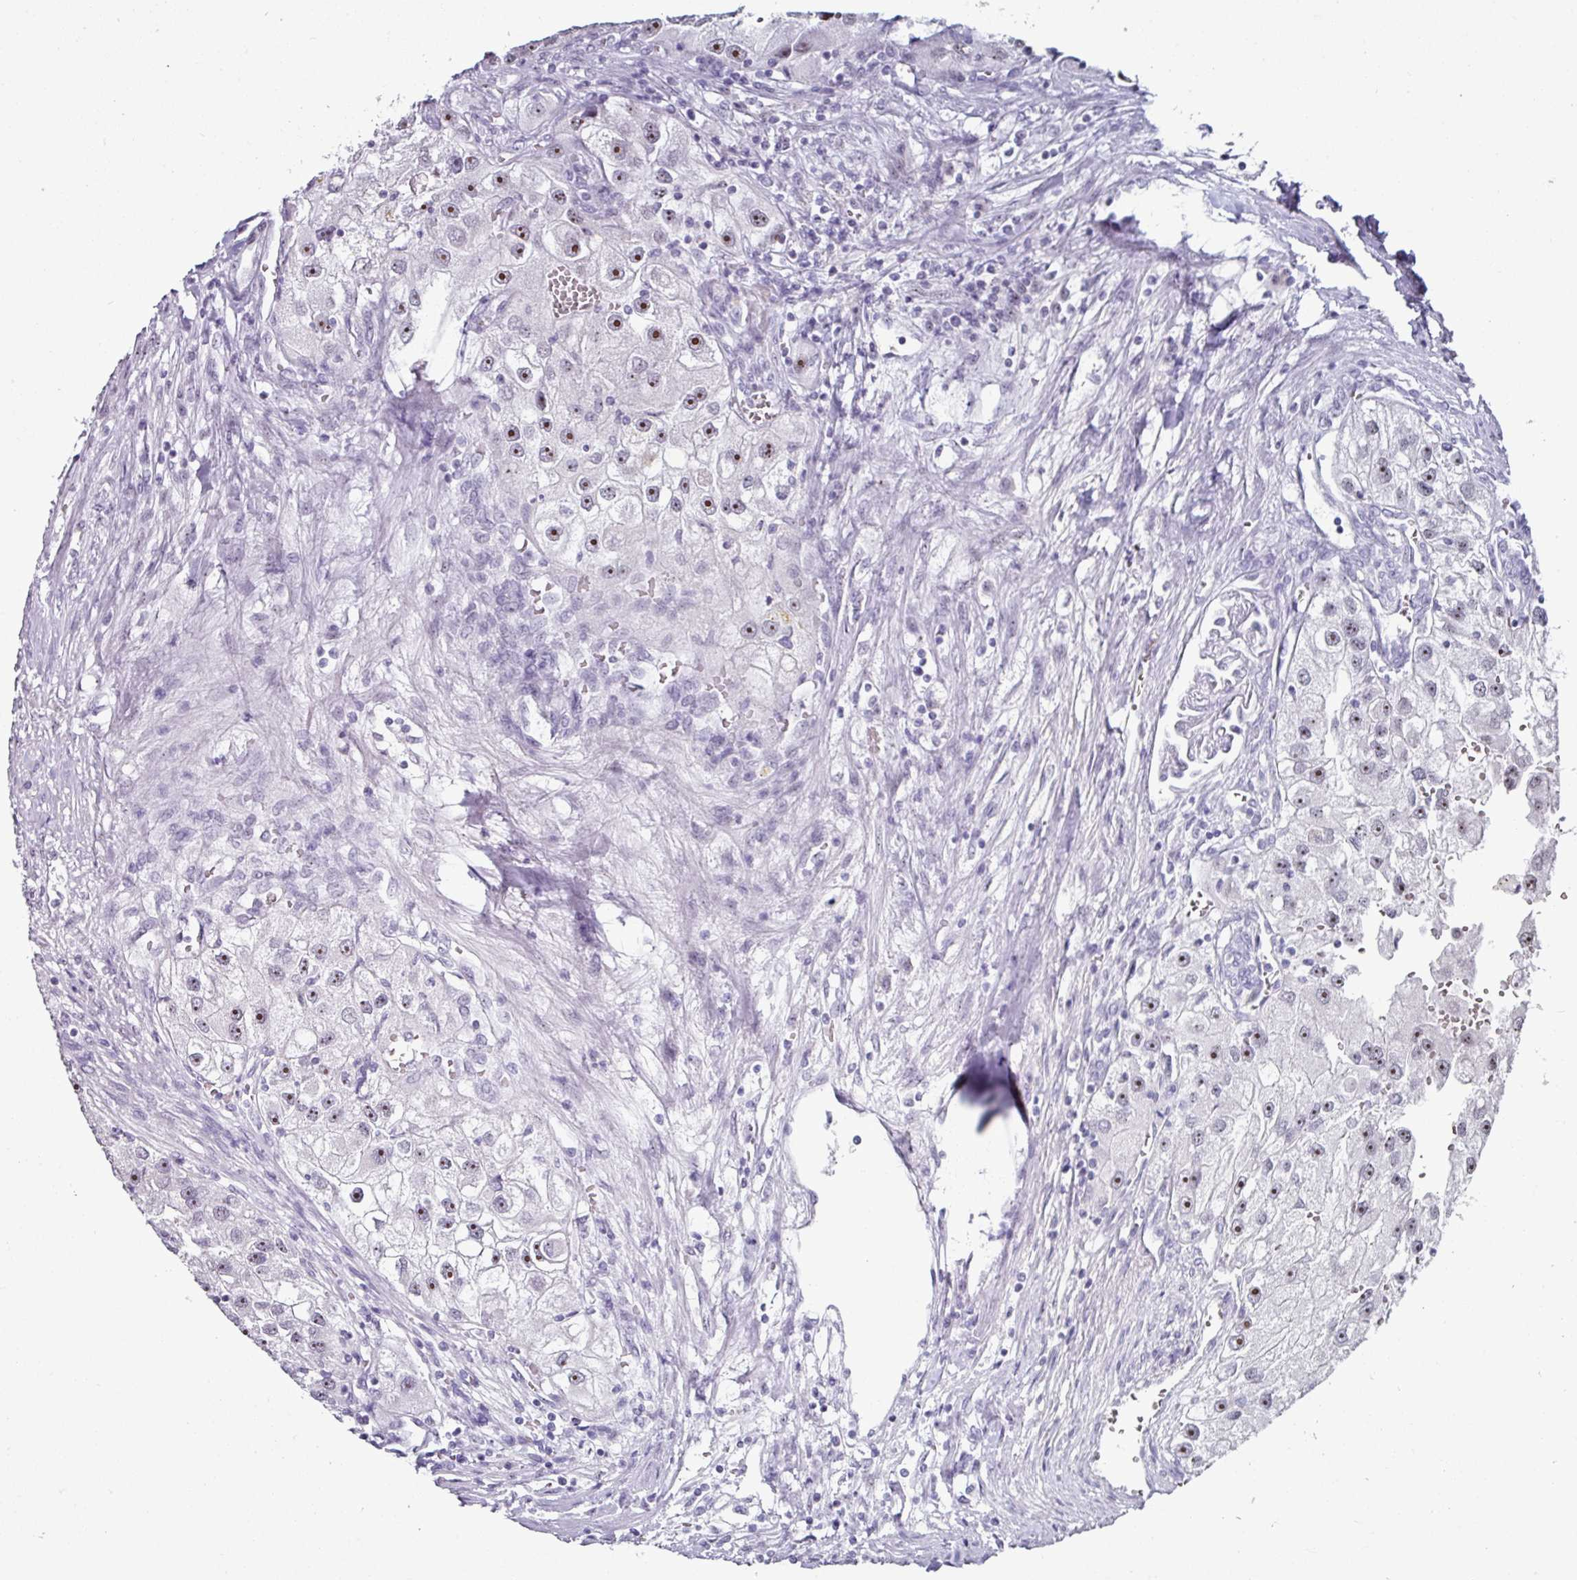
{"staining": {"intensity": "moderate", "quantity": ">75%", "location": "nuclear"}, "tissue": "renal cancer", "cell_type": "Tumor cells", "image_type": "cancer", "snomed": [{"axis": "morphology", "description": "Adenocarcinoma, NOS"}, {"axis": "topography", "description": "Kidney"}], "caption": "There is medium levels of moderate nuclear expression in tumor cells of renal cancer (adenocarcinoma), as demonstrated by immunohistochemical staining (brown color).", "gene": "NACC2", "patient": {"sex": "male", "age": 63}}